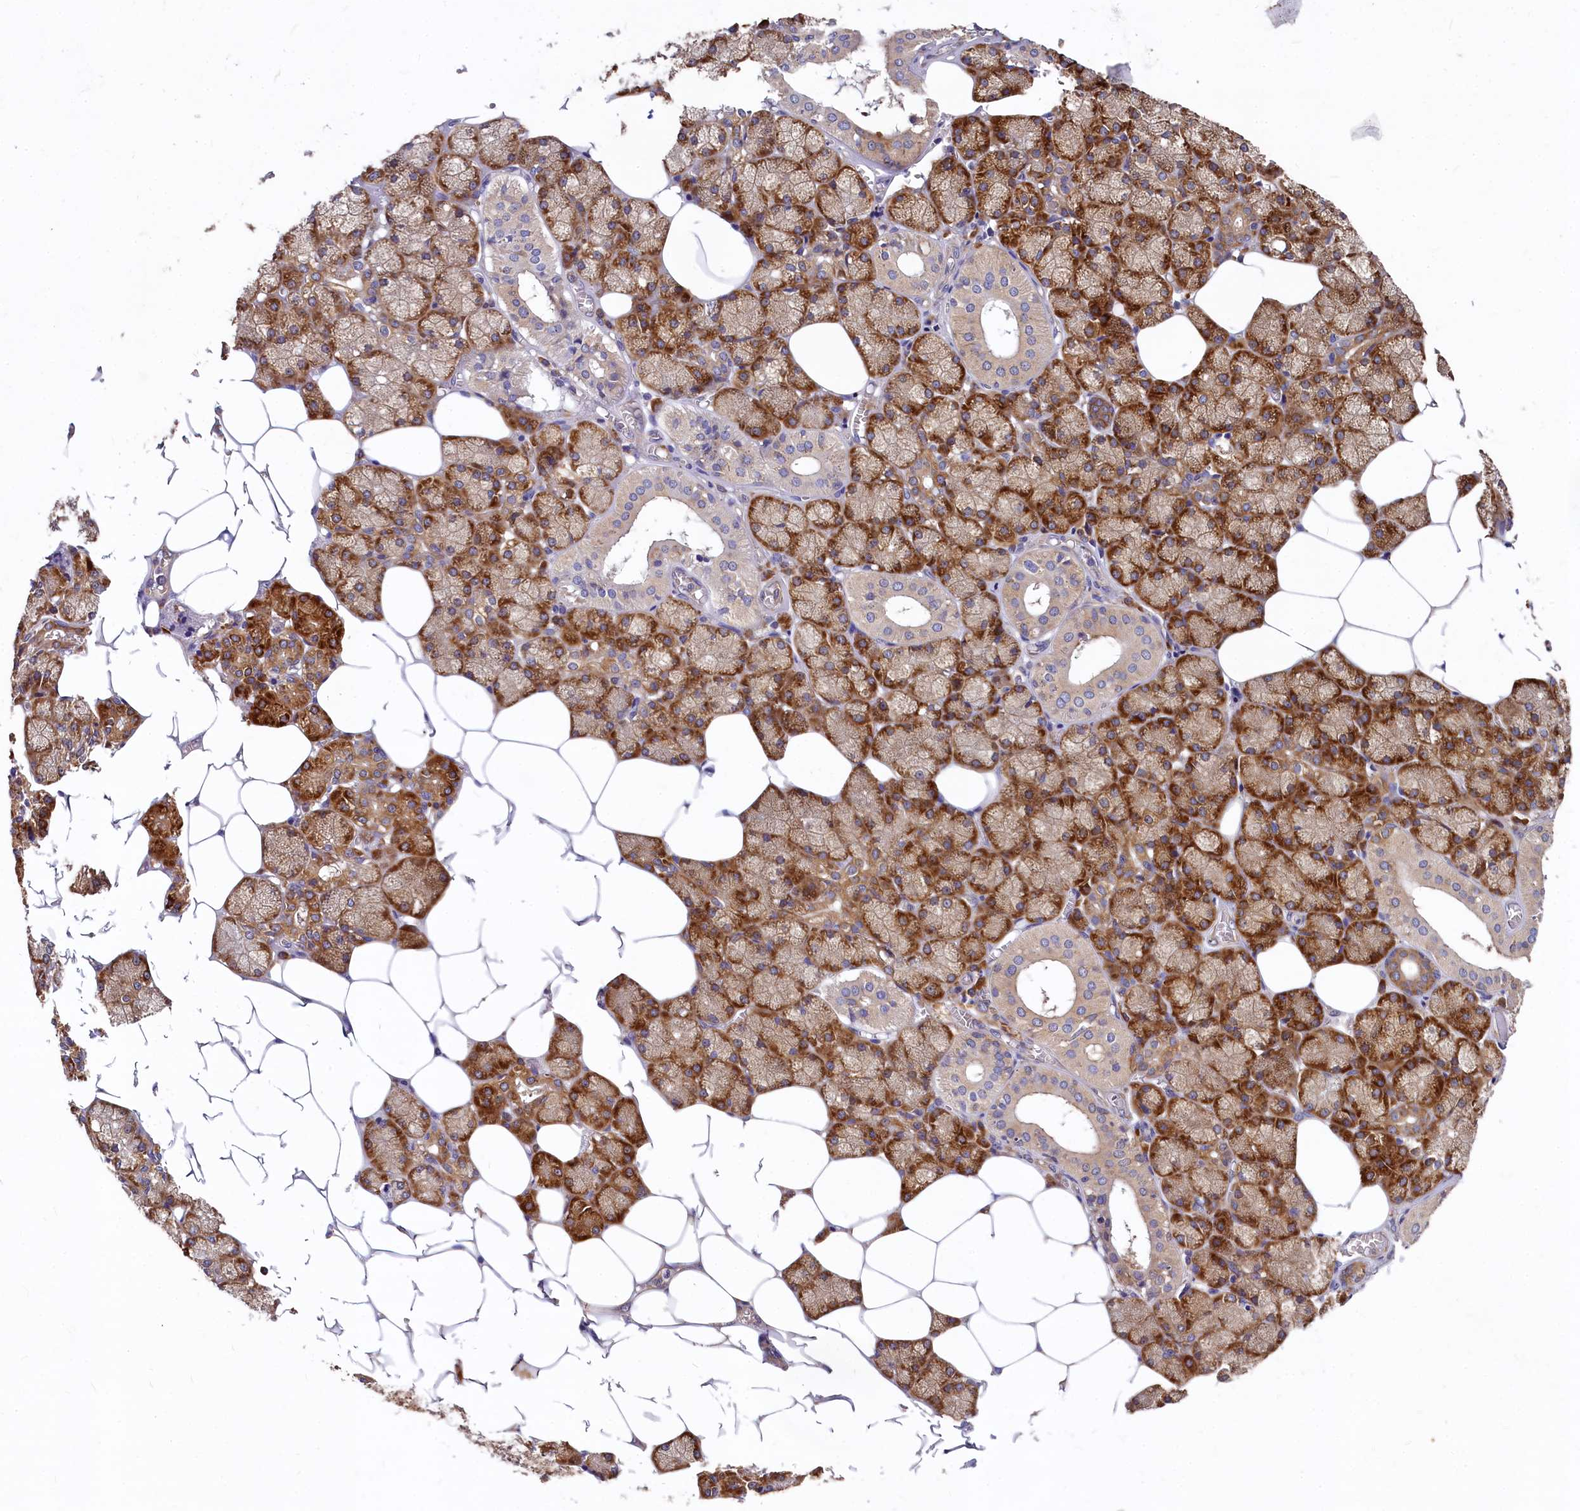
{"staining": {"intensity": "strong", "quantity": "25%-75%", "location": "cytoplasmic/membranous"}, "tissue": "salivary gland", "cell_type": "Glandular cells", "image_type": "normal", "snomed": [{"axis": "morphology", "description": "Normal tissue, NOS"}, {"axis": "topography", "description": "Salivary gland"}], "caption": "Immunohistochemical staining of benign human salivary gland displays high levels of strong cytoplasmic/membranous positivity in approximately 25%-75% of glandular cells.", "gene": "EIF2B2", "patient": {"sex": "male", "age": 62}}